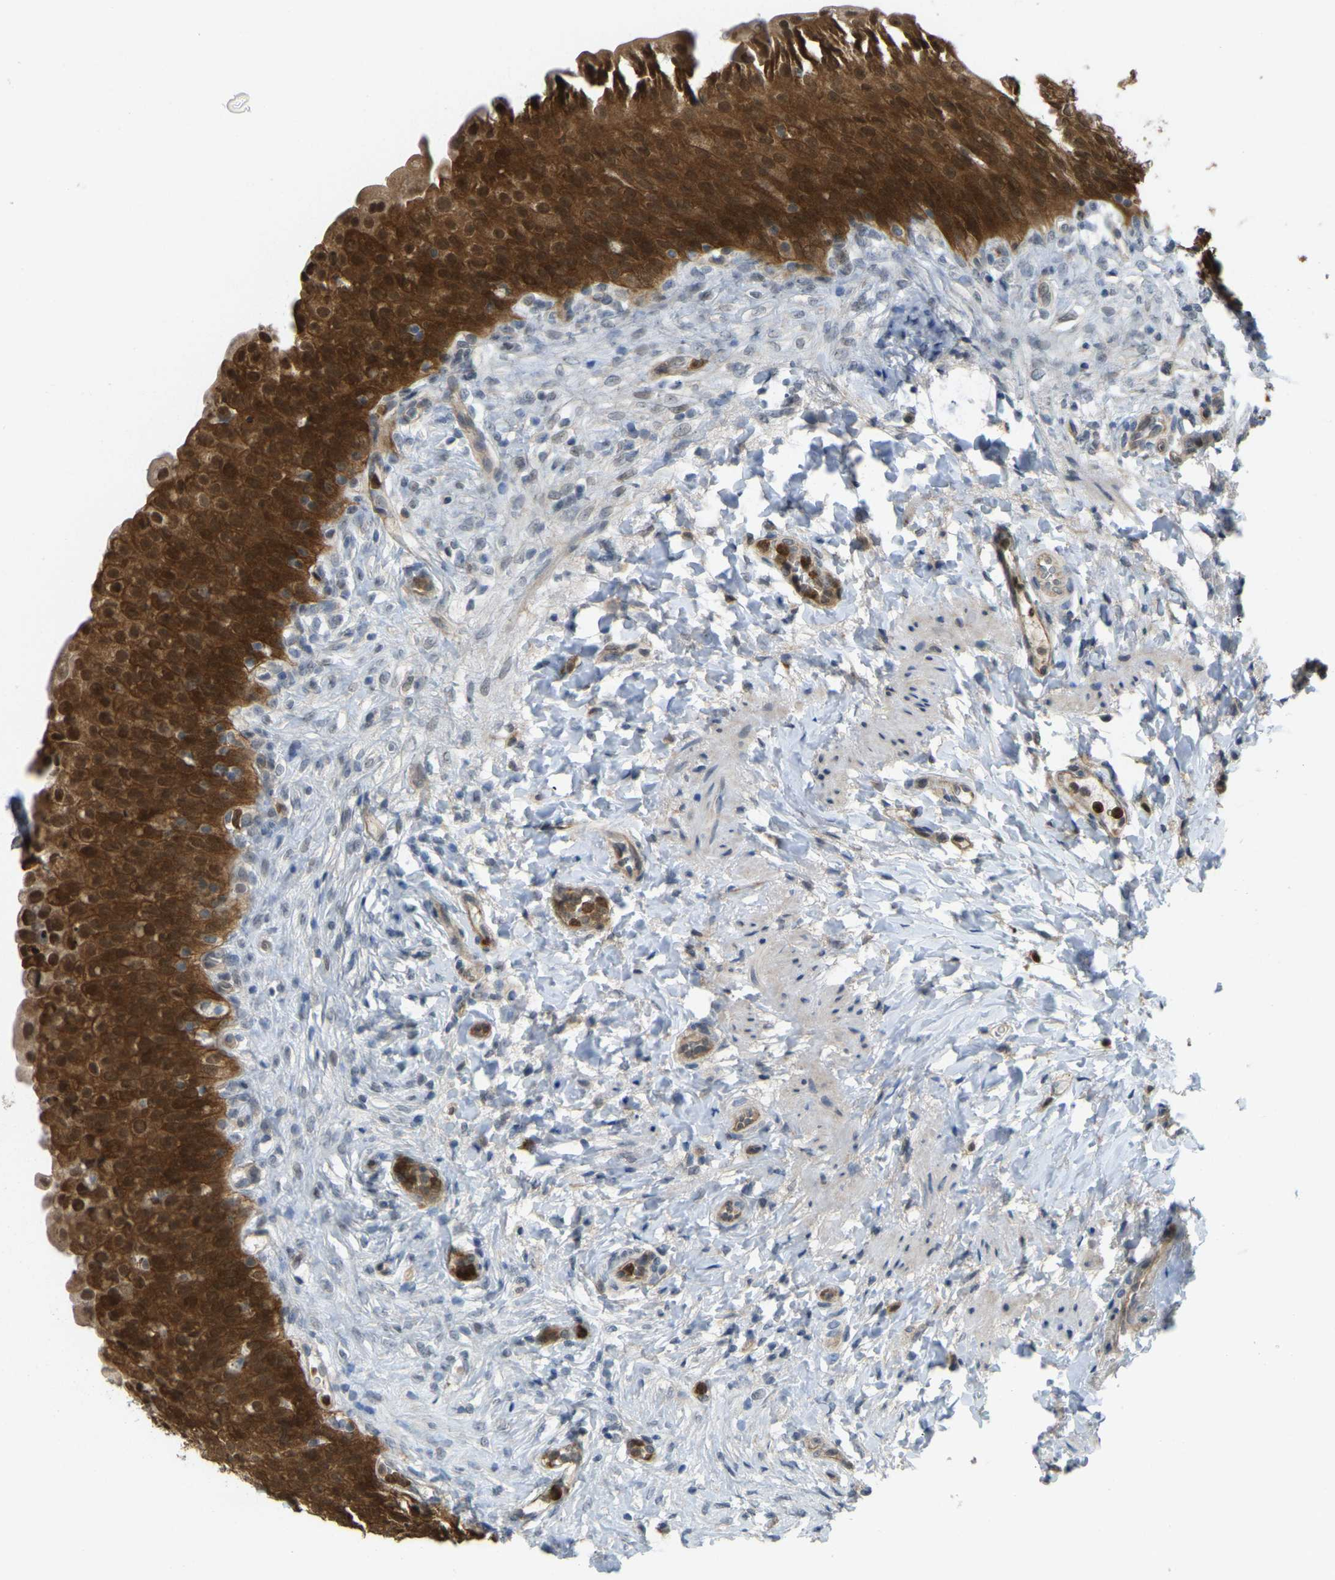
{"staining": {"intensity": "strong", "quantity": ">75%", "location": "cytoplasmic/membranous,nuclear"}, "tissue": "urinary bladder", "cell_type": "Urothelial cells", "image_type": "normal", "snomed": [{"axis": "morphology", "description": "Urothelial carcinoma, High grade"}, {"axis": "topography", "description": "Urinary bladder"}], "caption": "High-power microscopy captured an IHC micrograph of unremarkable urinary bladder, revealing strong cytoplasmic/membranous,nuclear positivity in approximately >75% of urothelial cells.", "gene": "SERPINB5", "patient": {"sex": "male", "age": 46}}